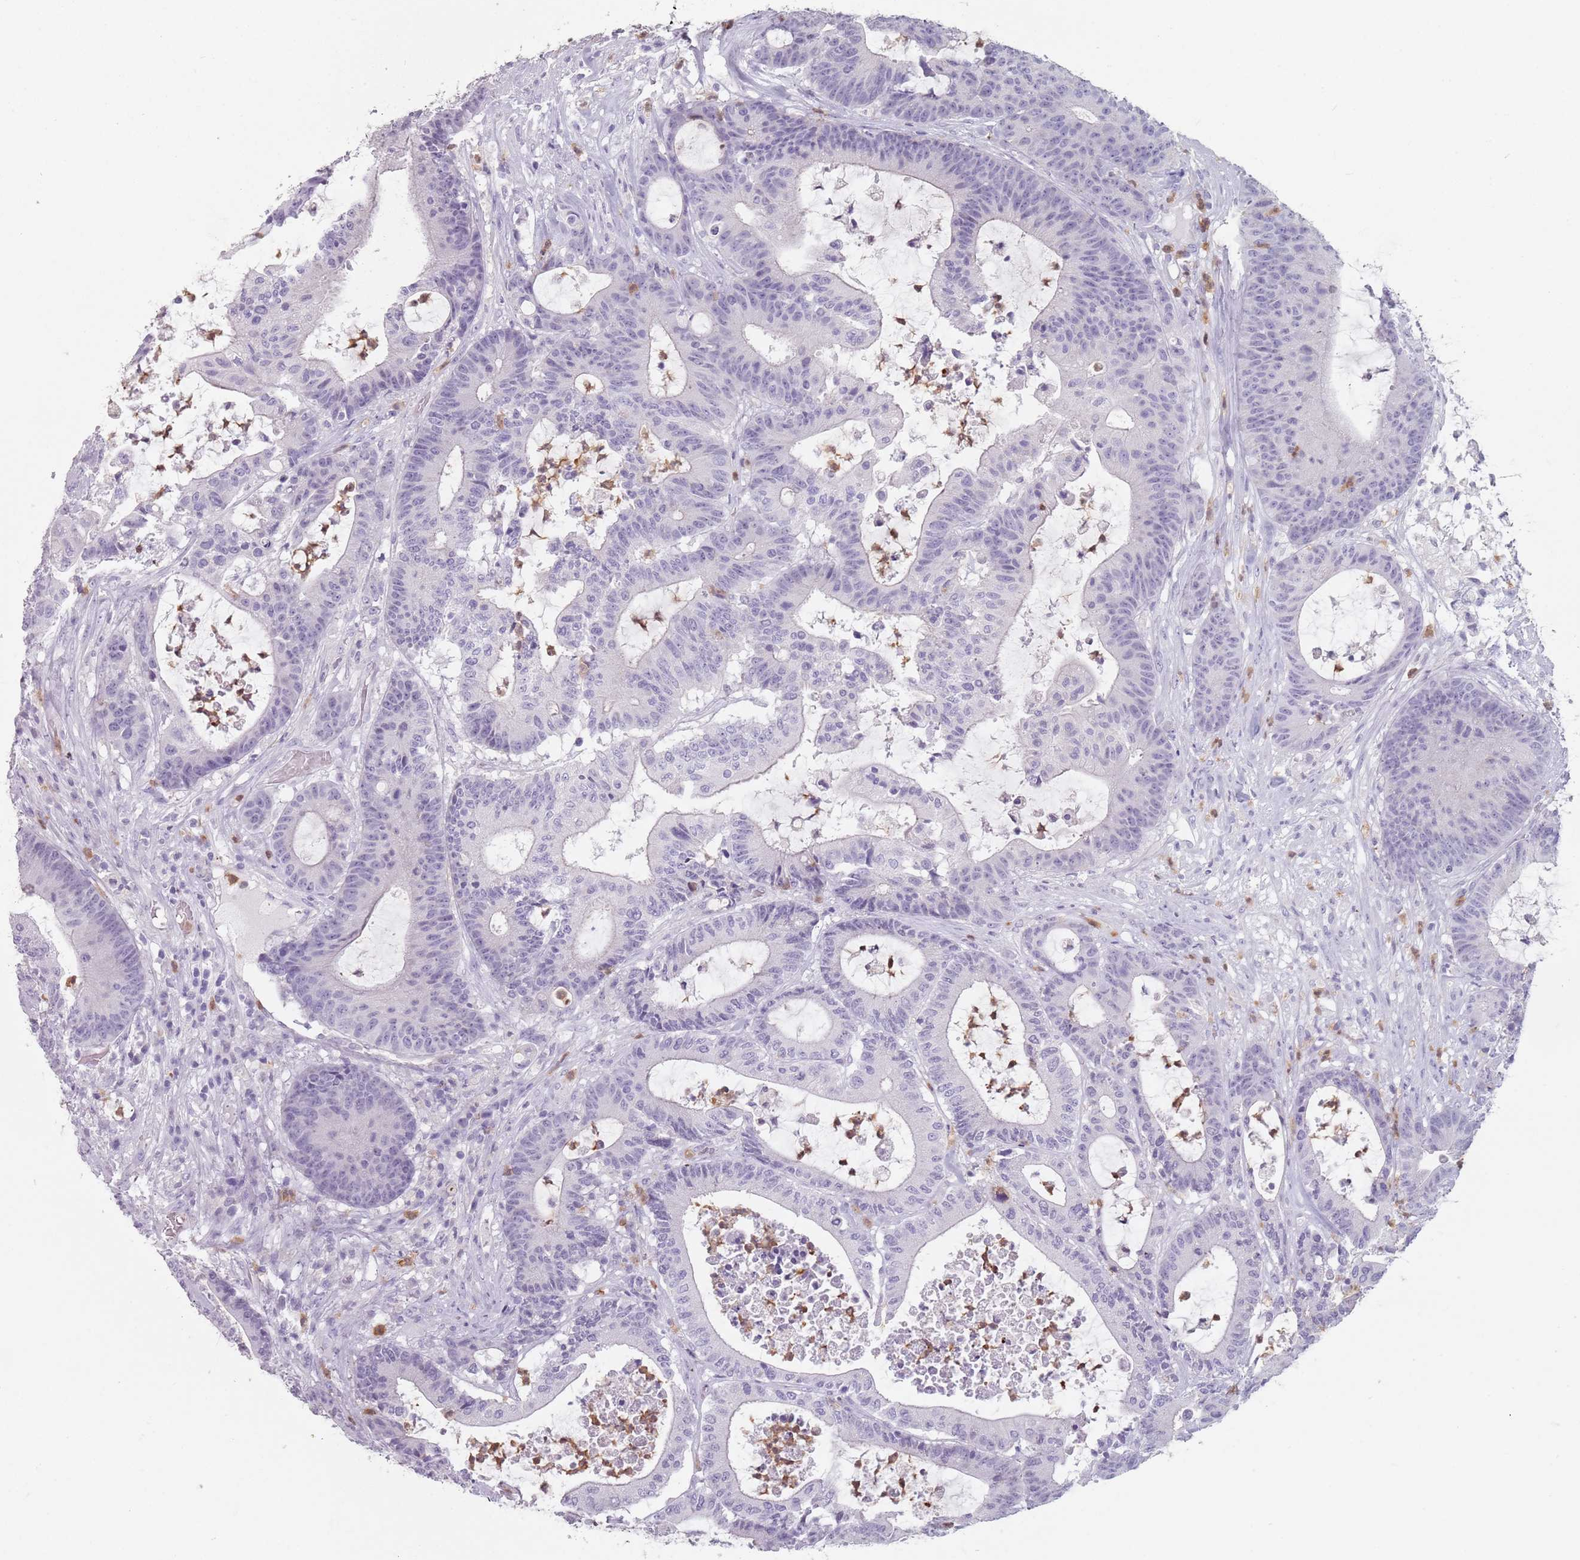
{"staining": {"intensity": "negative", "quantity": "none", "location": "none"}, "tissue": "colorectal cancer", "cell_type": "Tumor cells", "image_type": "cancer", "snomed": [{"axis": "morphology", "description": "Adenocarcinoma, NOS"}, {"axis": "topography", "description": "Colon"}], "caption": "Tumor cells show no significant staining in colorectal adenocarcinoma. Nuclei are stained in blue.", "gene": "ZNF584", "patient": {"sex": "female", "age": 84}}